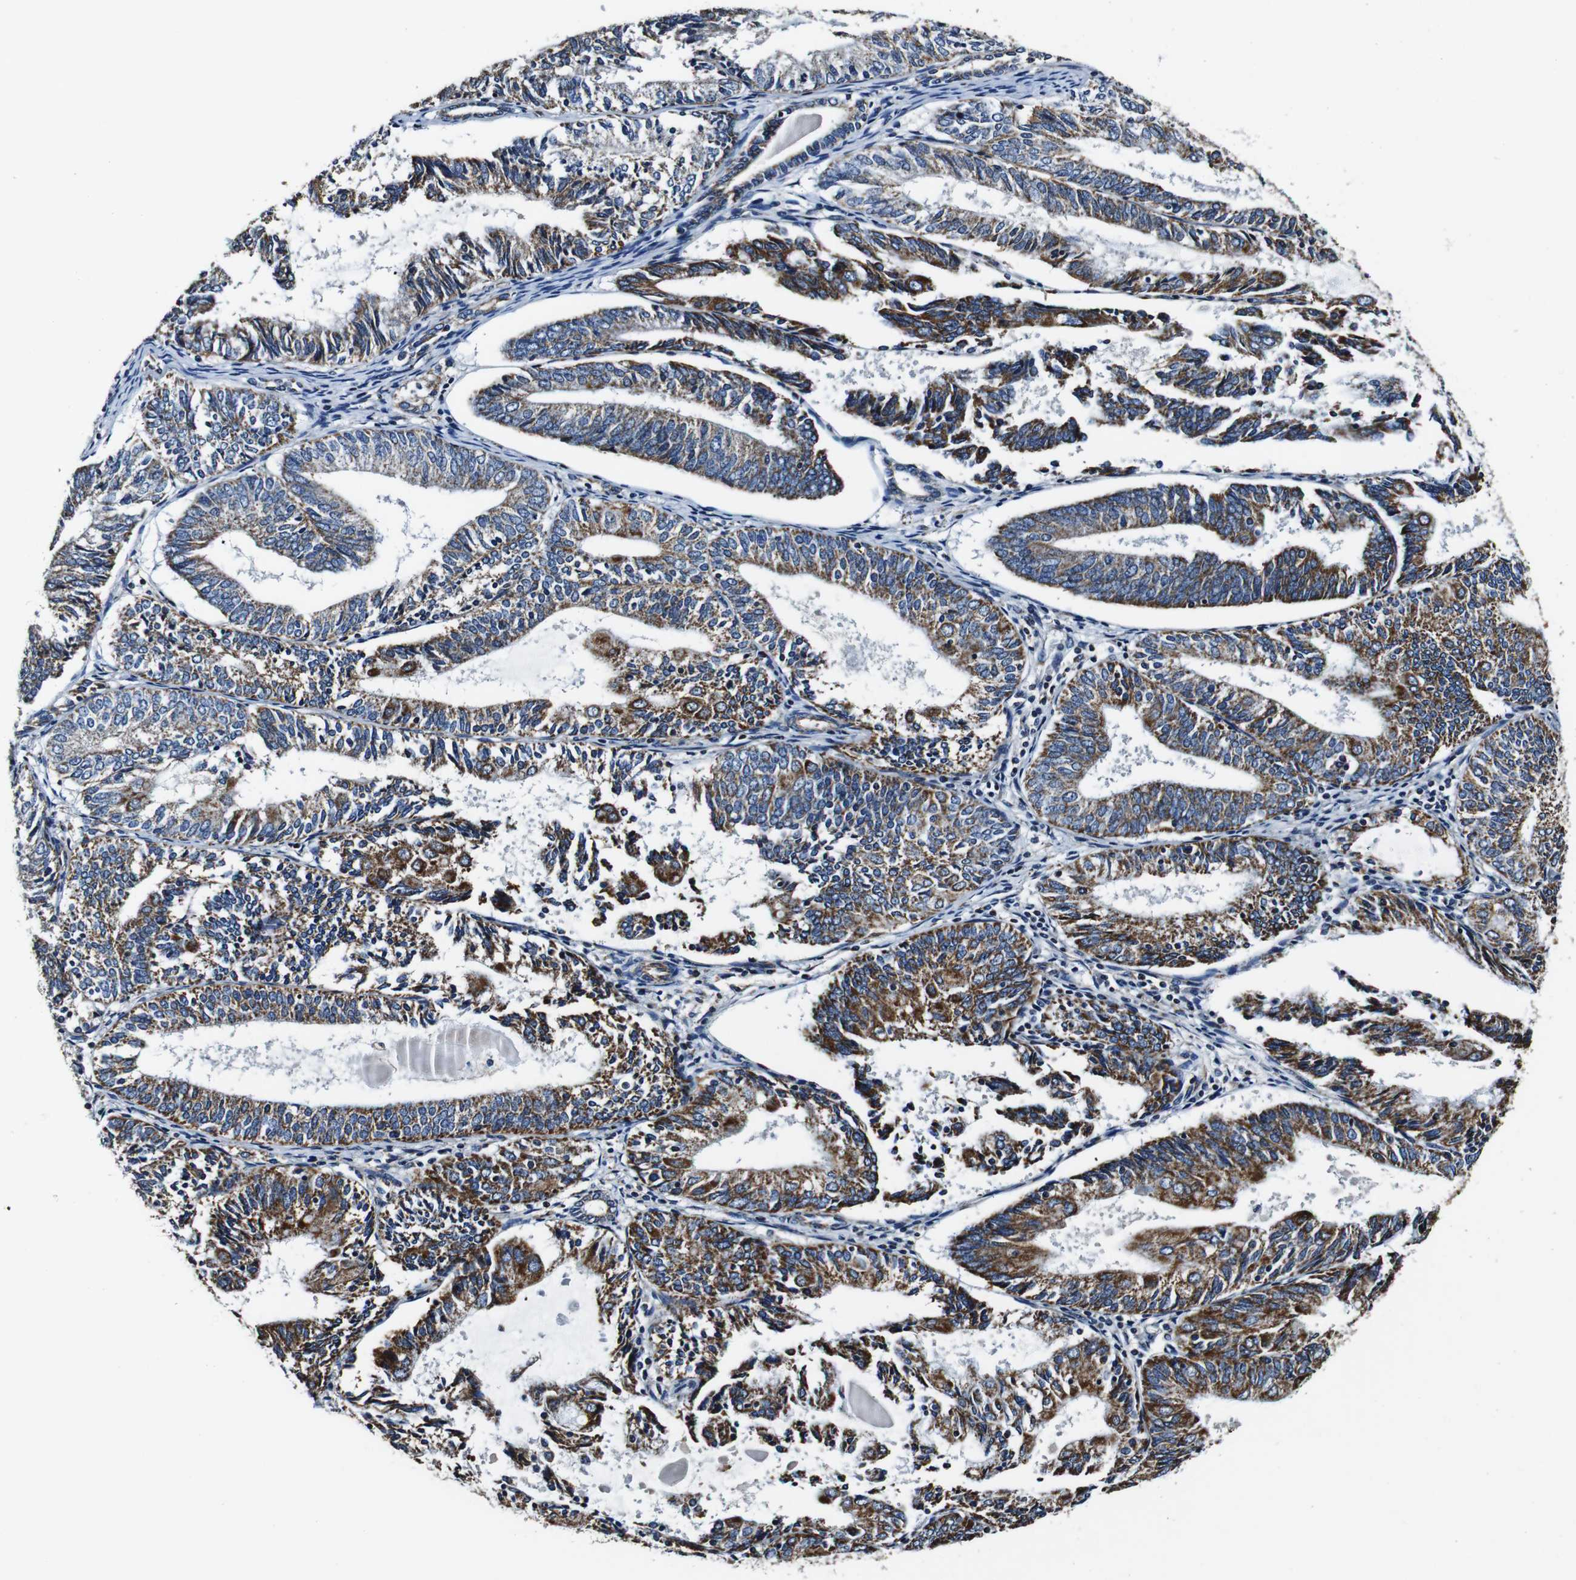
{"staining": {"intensity": "moderate", "quantity": "25%-75%", "location": "cytoplasmic/membranous"}, "tissue": "endometrial cancer", "cell_type": "Tumor cells", "image_type": "cancer", "snomed": [{"axis": "morphology", "description": "Adenocarcinoma, NOS"}, {"axis": "topography", "description": "Endometrium"}], "caption": "Endometrial cancer tissue demonstrates moderate cytoplasmic/membranous expression in about 25%-75% of tumor cells The protein of interest is shown in brown color, while the nuclei are stained blue.", "gene": "HK1", "patient": {"sex": "female", "age": 81}}